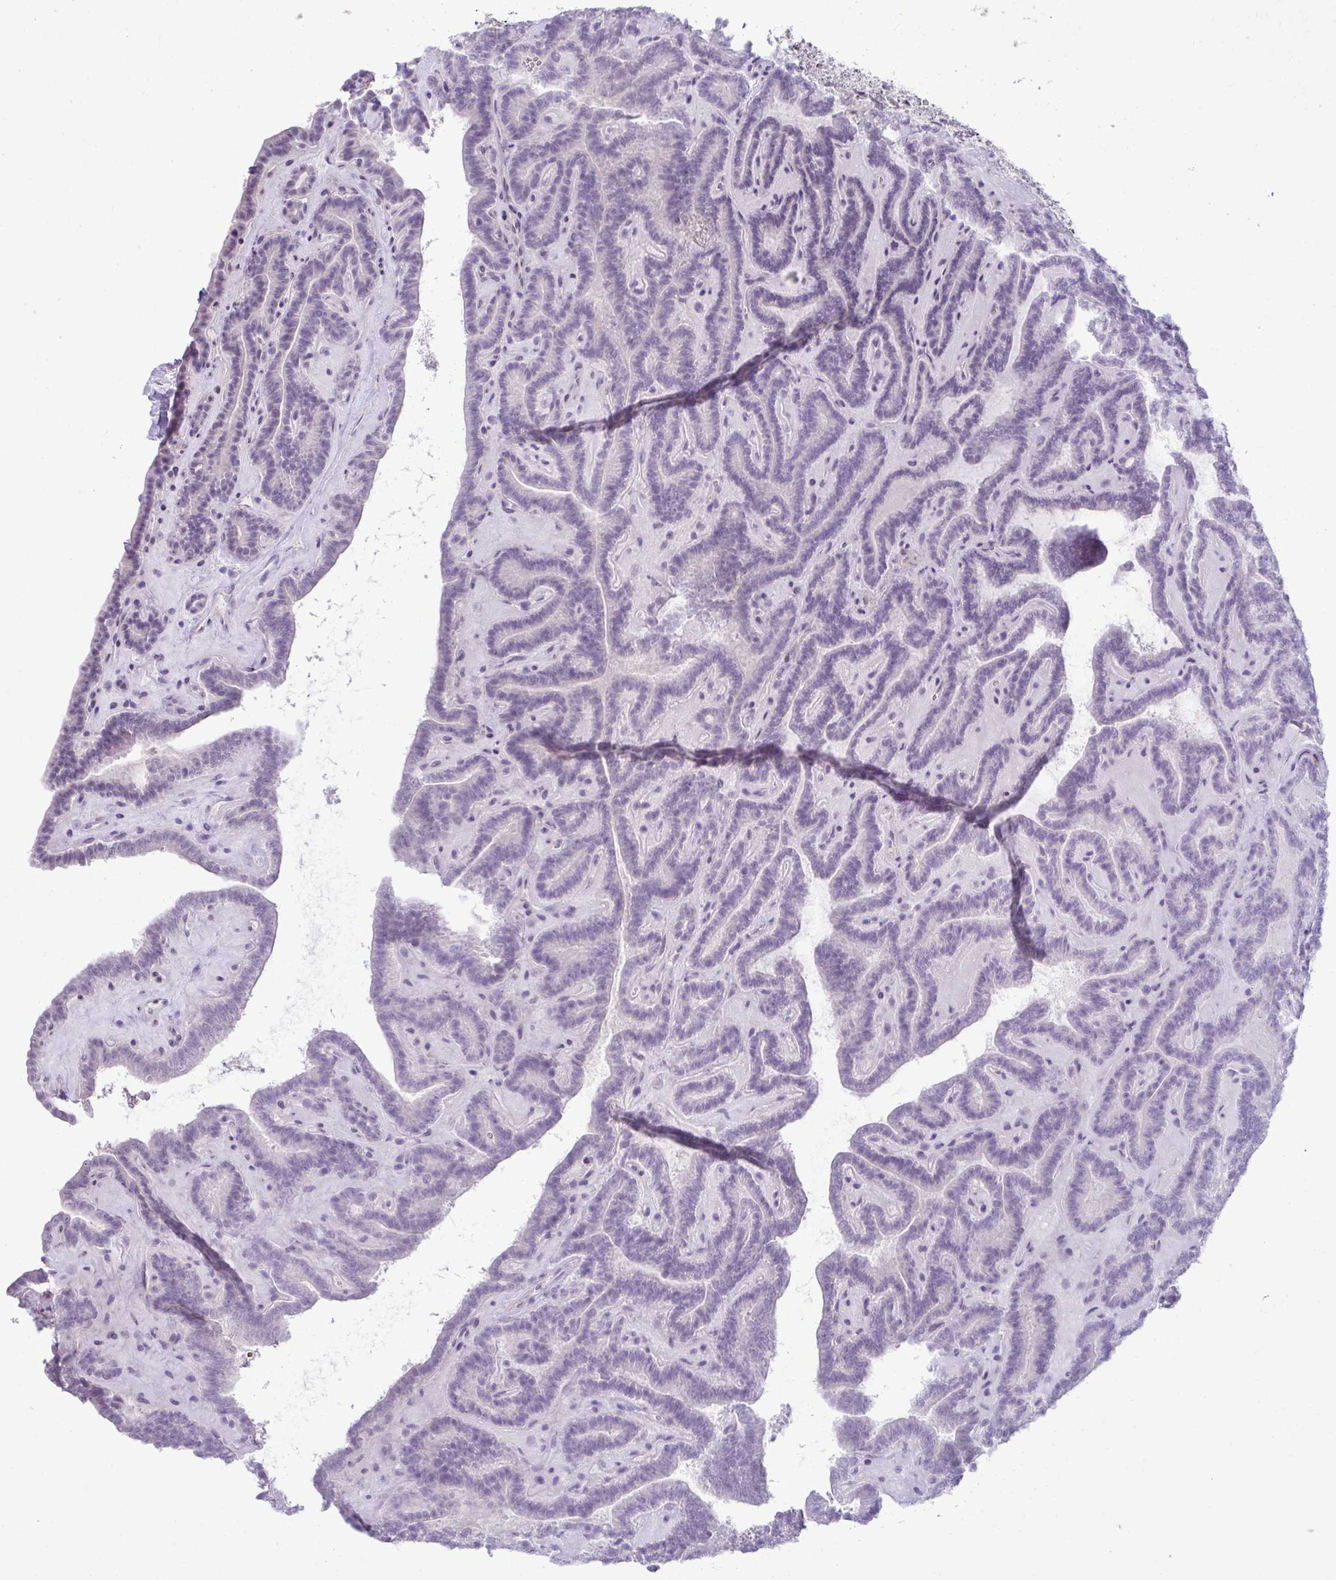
{"staining": {"intensity": "negative", "quantity": "none", "location": "none"}, "tissue": "thyroid cancer", "cell_type": "Tumor cells", "image_type": "cancer", "snomed": [{"axis": "morphology", "description": "Papillary adenocarcinoma, NOS"}, {"axis": "topography", "description": "Thyroid gland"}], "caption": "High magnification brightfield microscopy of thyroid papillary adenocarcinoma stained with DAB (3,3'-diaminobenzidine) (brown) and counterstained with hematoxylin (blue): tumor cells show no significant staining.", "gene": "SLC30A3", "patient": {"sex": "female", "age": 21}}